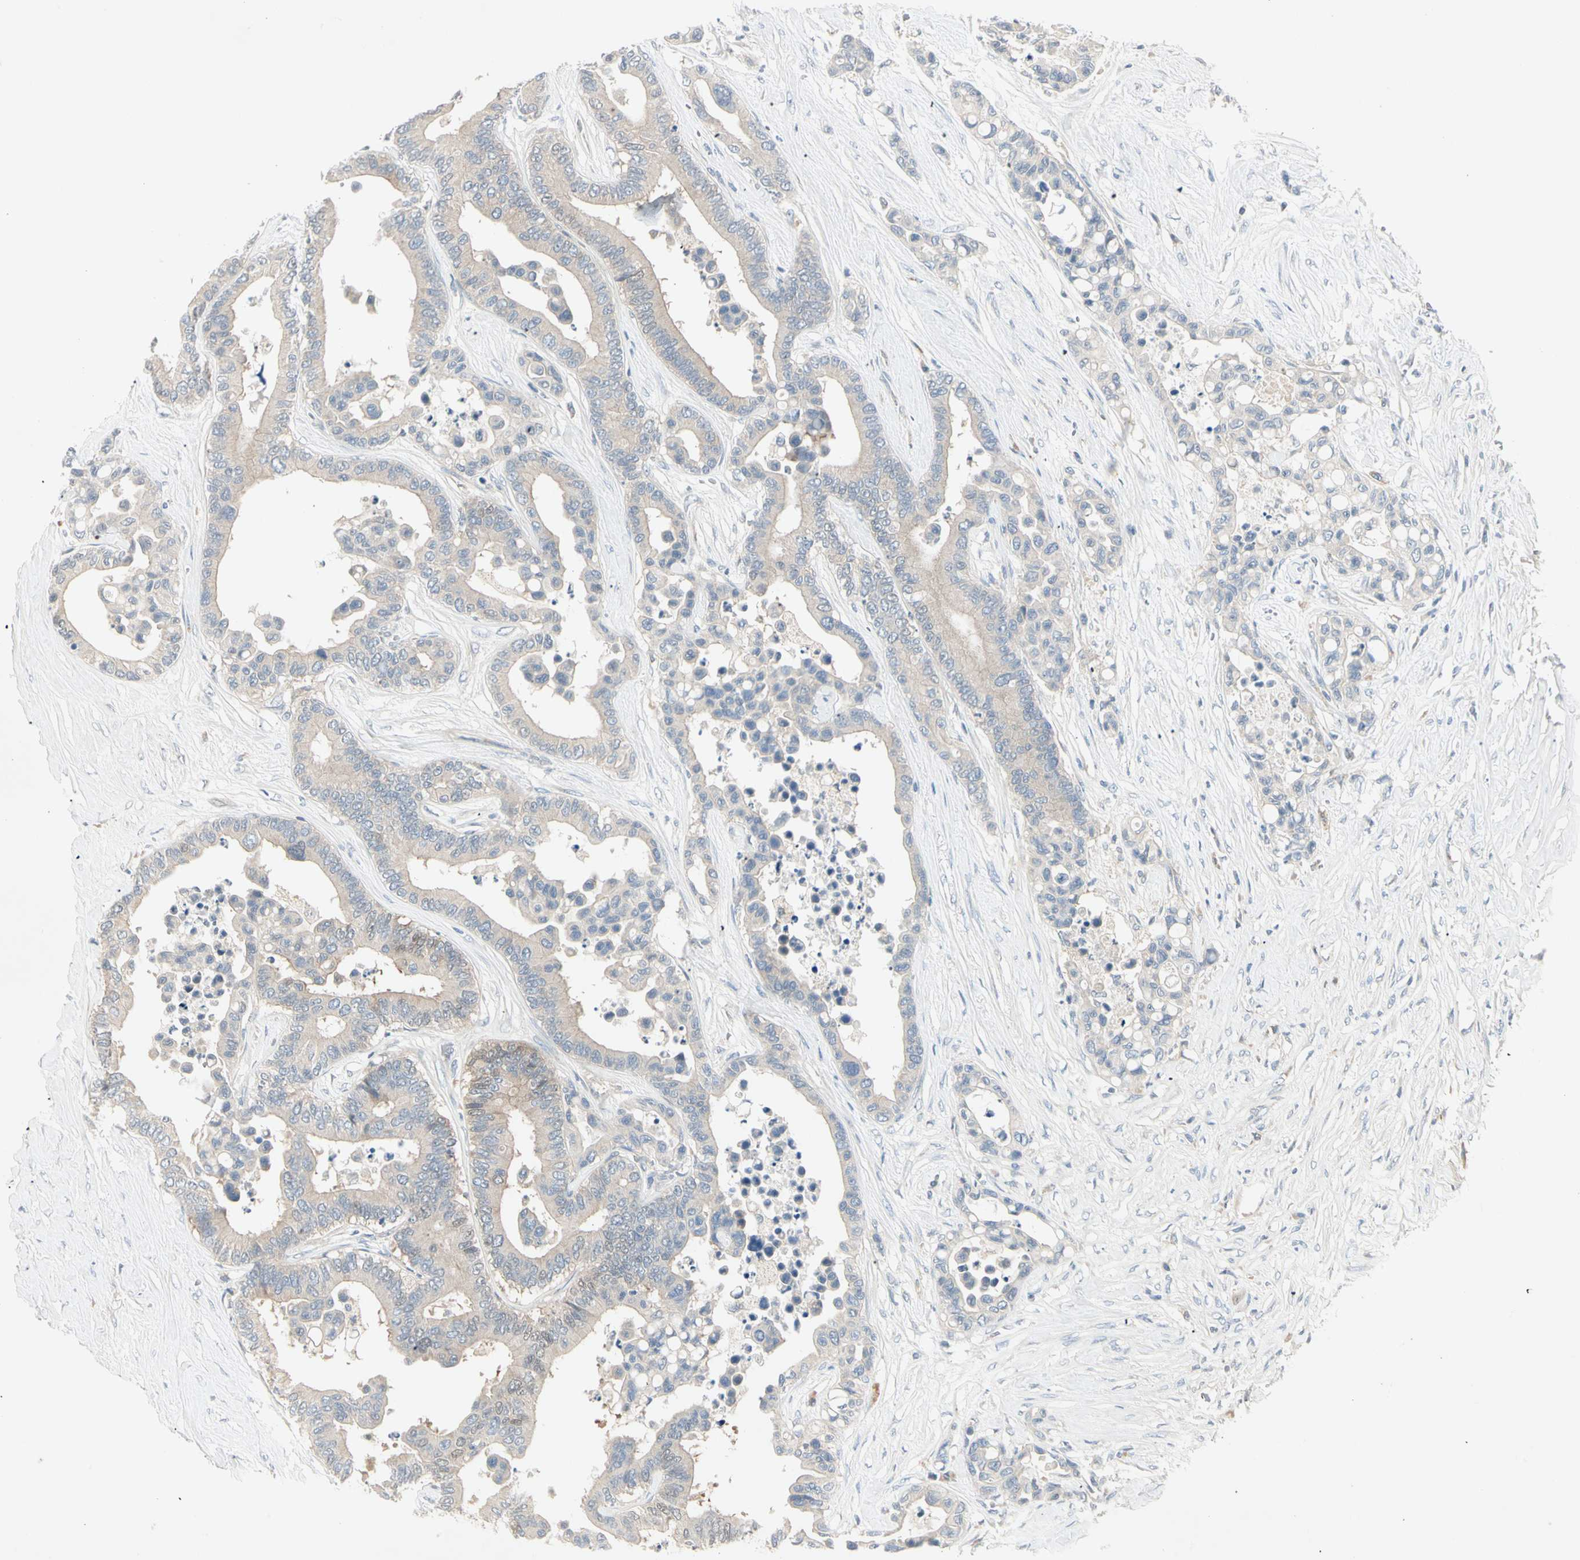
{"staining": {"intensity": "negative", "quantity": "none", "location": "none"}, "tissue": "colorectal cancer", "cell_type": "Tumor cells", "image_type": "cancer", "snomed": [{"axis": "morphology", "description": "Normal tissue, NOS"}, {"axis": "morphology", "description": "Adenocarcinoma, NOS"}, {"axis": "topography", "description": "Colon"}], "caption": "A high-resolution photomicrograph shows immunohistochemistry staining of colorectal cancer (adenocarcinoma), which demonstrates no significant expression in tumor cells.", "gene": "IL1R1", "patient": {"sex": "male", "age": 82}}